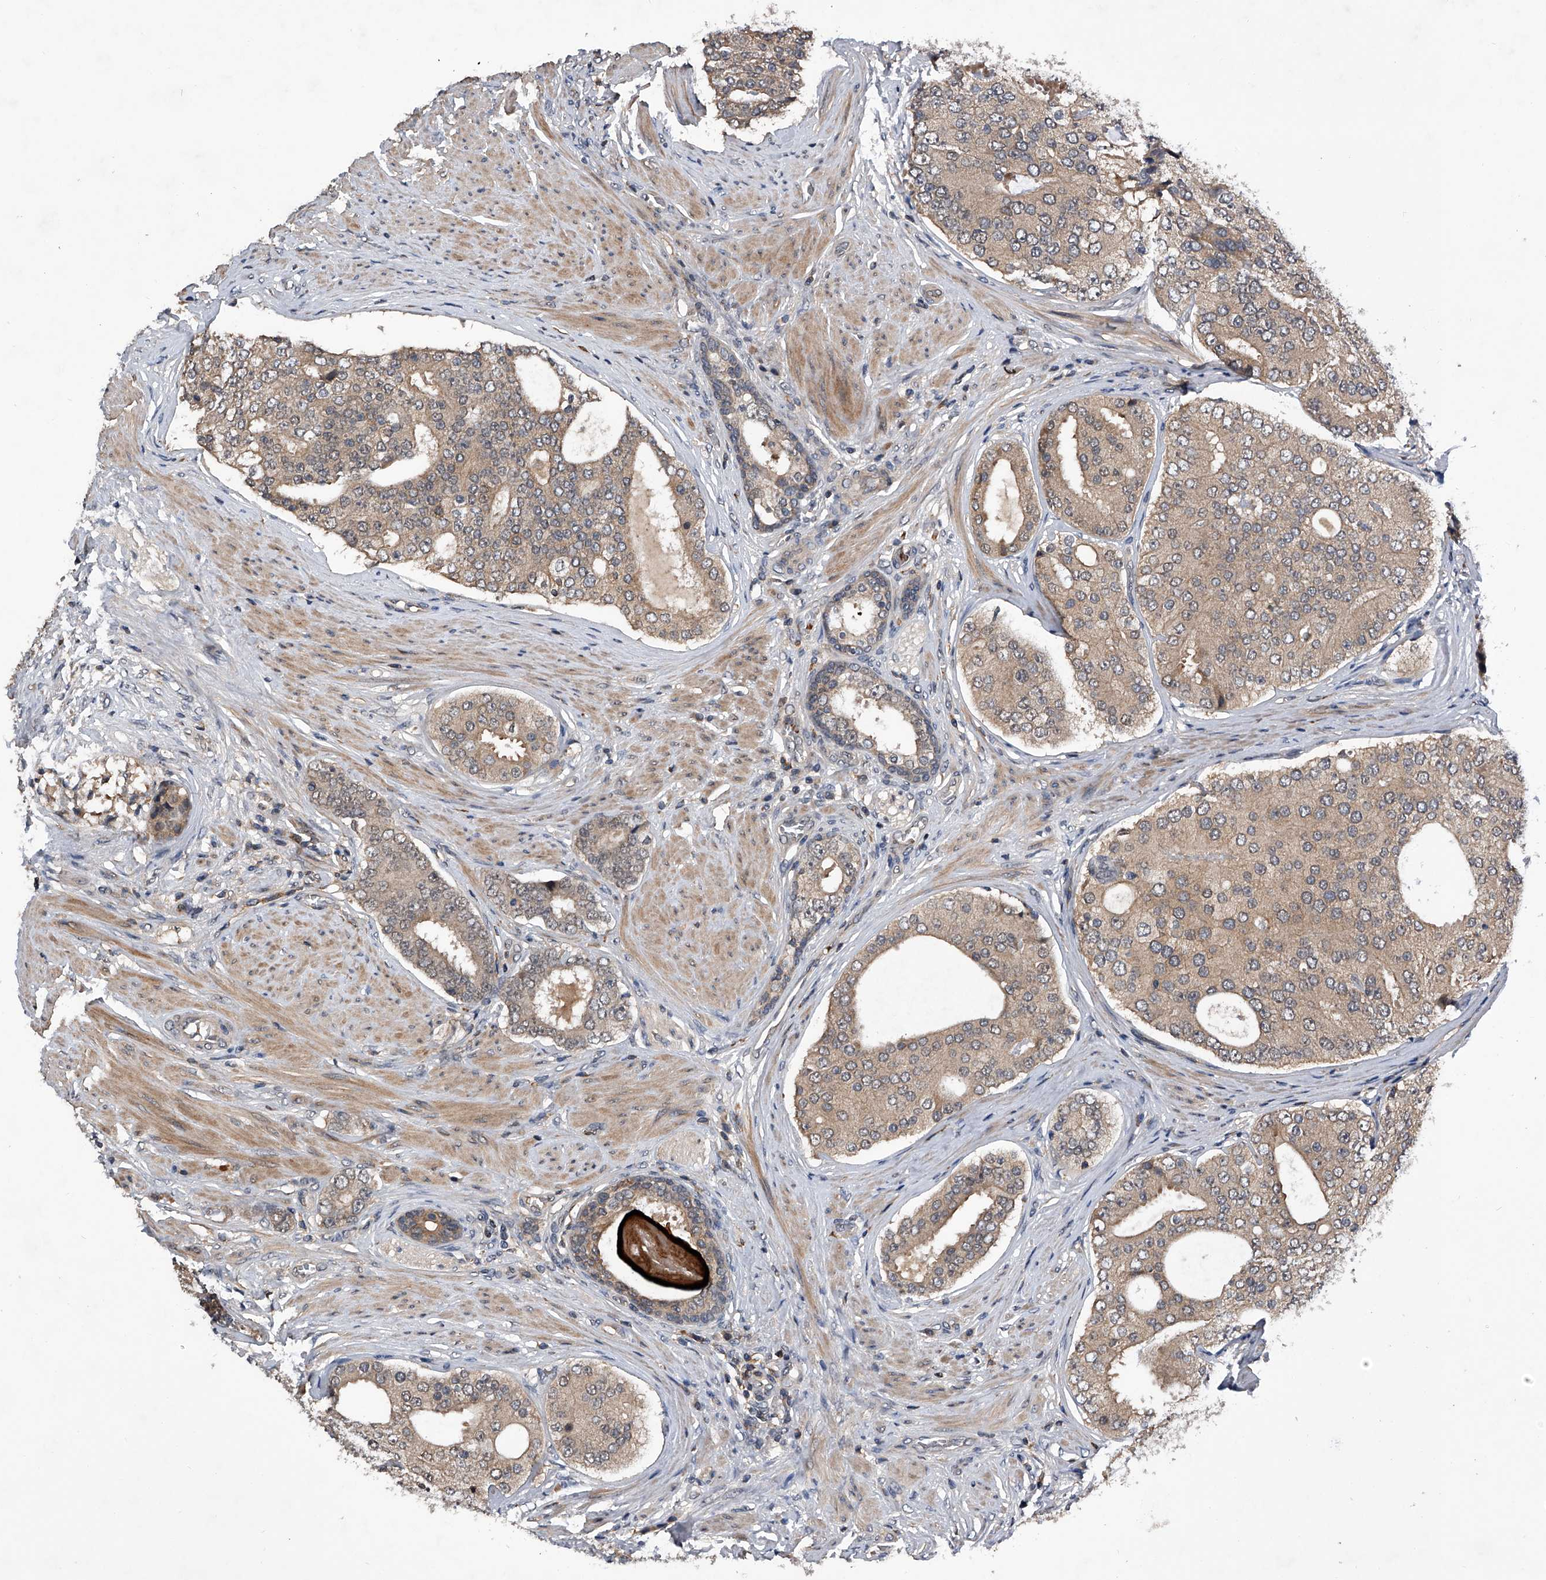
{"staining": {"intensity": "weak", "quantity": ">75%", "location": "cytoplasmic/membranous"}, "tissue": "prostate cancer", "cell_type": "Tumor cells", "image_type": "cancer", "snomed": [{"axis": "morphology", "description": "Adenocarcinoma, High grade"}, {"axis": "topography", "description": "Prostate"}], "caption": "A histopathology image showing weak cytoplasmic/membranous staining in about >75% of tumor cells in adenocarcinoma (high-grade) (prostate), as visualized by brown immunohistochemical staining.", "gene": "ZNF30", "patient": {"sex": "male", "age": 56}}